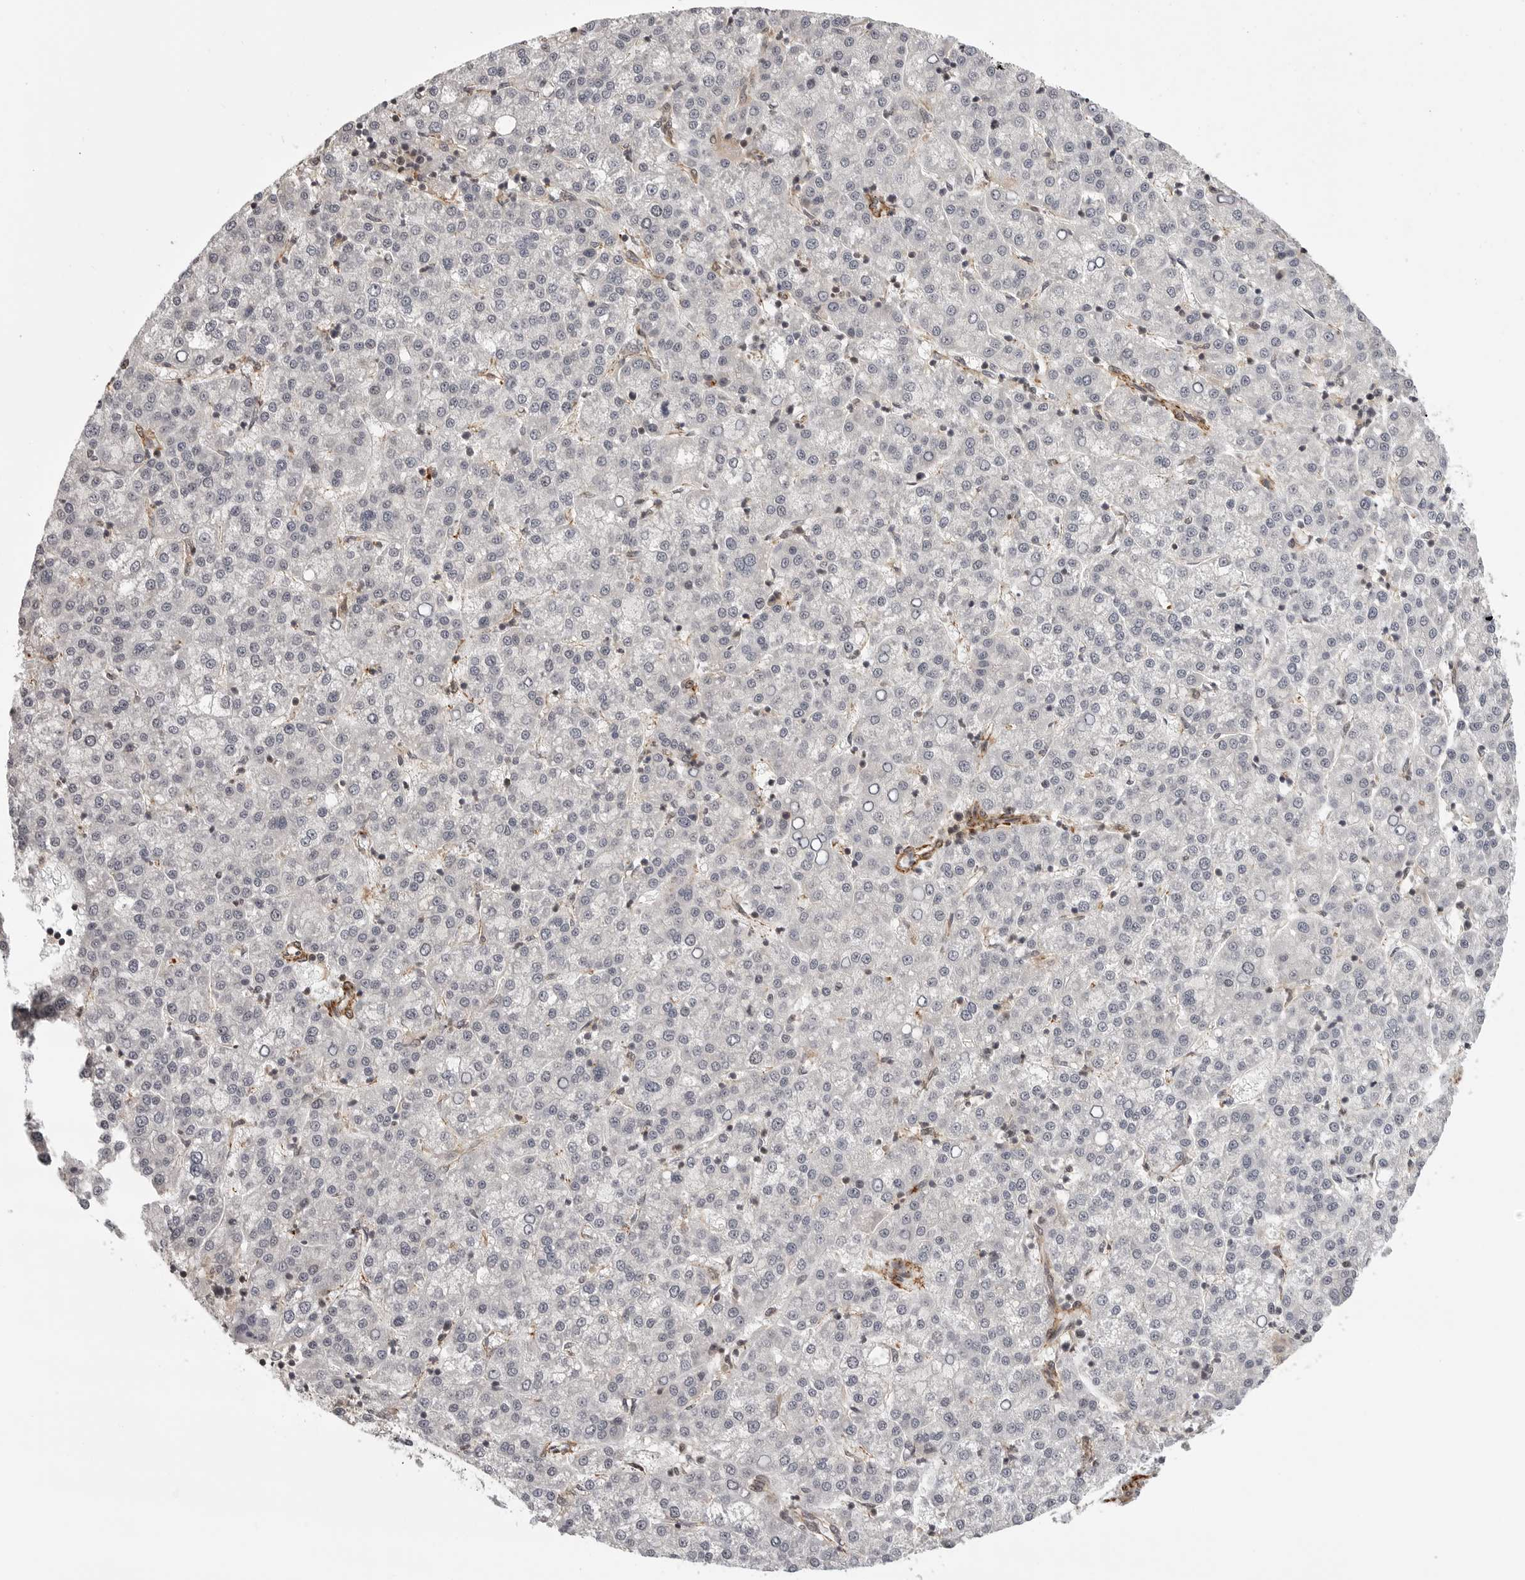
{"staining": {"intensity": "negative", "quantity": "none", "location": "none"}, "tissue": "liver cancer", "cell_type": "Tumor cells", "image_type": "cancer", "snomed": [{"axis": "morphology", "description": "Carcinoma, Hepatocellular, NOS"}, {"axis": "topography", "description": "Liver"}], "caption": "Immunohistochemistry image of neoplastic tissue: liver cancer (hepatocellular carcinoma) stained with DAB exhibits no significant protein positivity in tumor cells. (Brightfield microscopy of DAB immunohistochemistry (IHC) at high magnification).", "gene": "TUT4", "patient": {"sex": "female", "age": 58}}